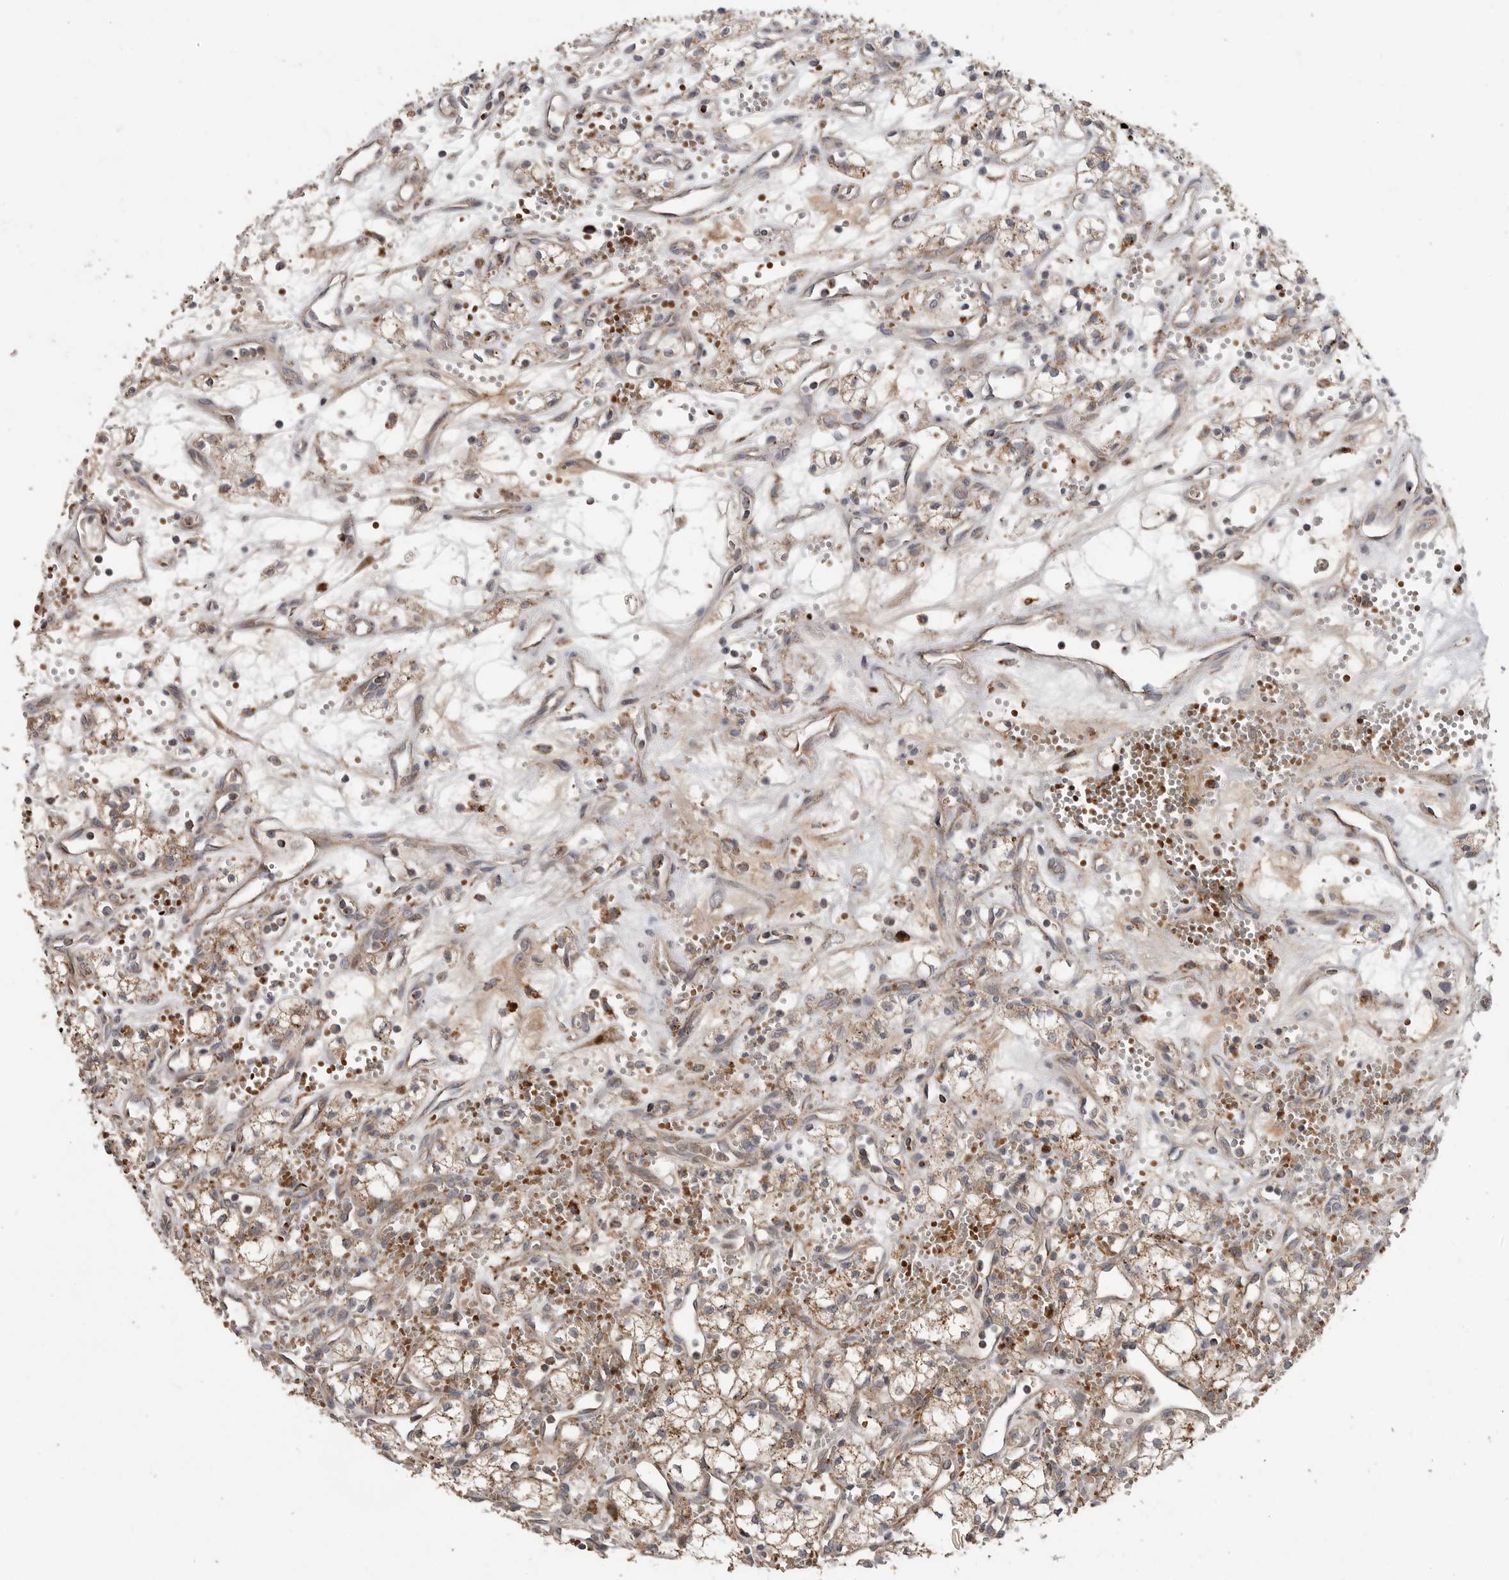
{"staining": {"intensity": "moderate", "quantity": ">75%", "location": "cytoplasmic/membranous"}, "tissue": "renal cancer", "cell_type": "Tumor cells", "image_type": "cancer", "snomed": [{"axis": "morphology", "description": "Adenocarcinoma, NOS"}, {"axis": "topography", "description": "Kidney"}], "caption": "Immunohistochemistry (IHC) staining of renal cancer (adenocarcinoma), which displays medium levels of moderate cytoplasmic/membranous positivity in about >75% of tumor cells indicating moderate cytoplasmic/membranous protein expression. The staining was performed using DAB (3,3'-diaminobenzidine) (brown) for protein detection and nuclei were counterstained in hematoxylin (blue).", "gene": "GALNS", "patient": {"sex": "male", "age": 59}}